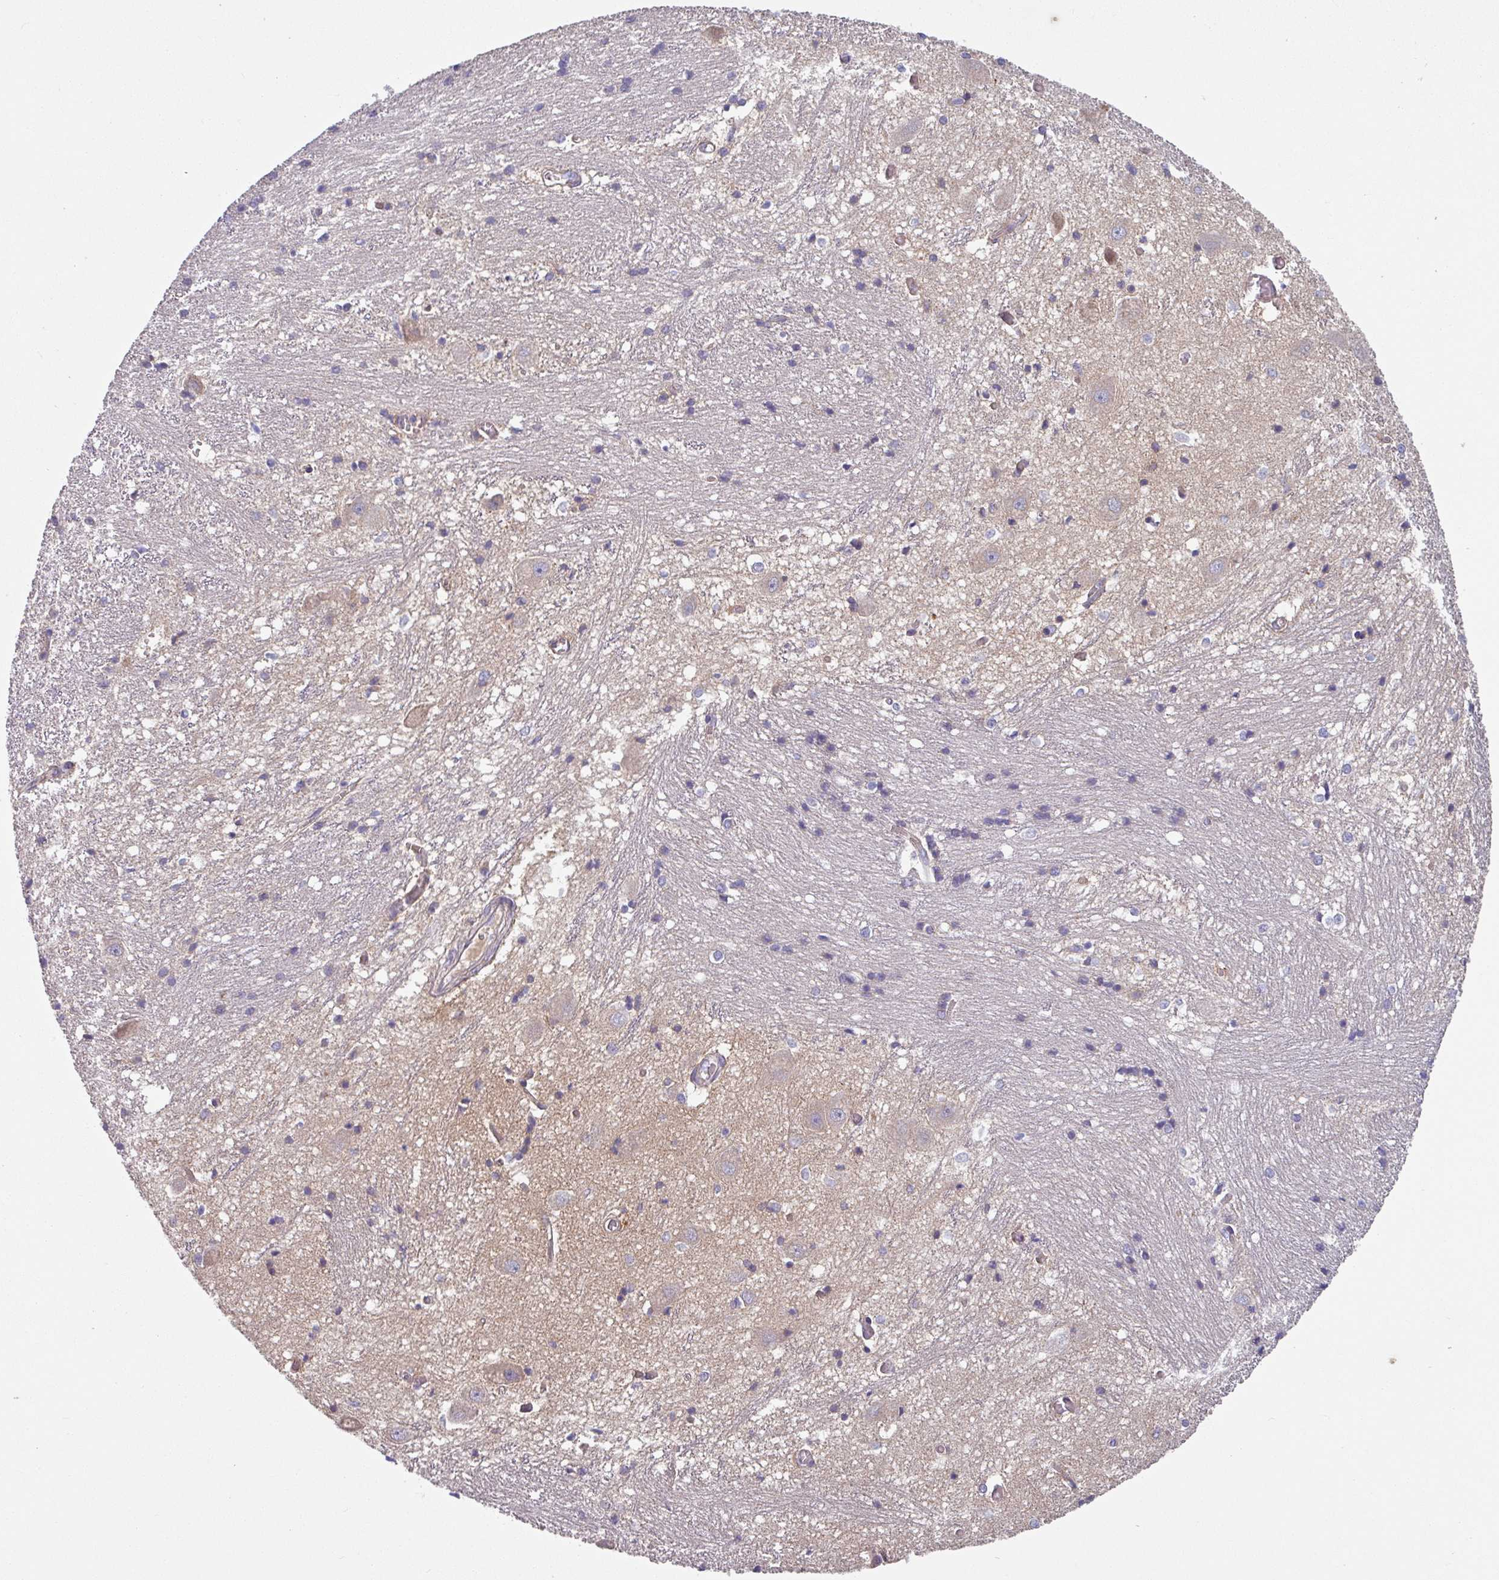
{"staining": {"intensity": "negative", "quantity": "none", "location": "none"}, "tissue": "caudate", "cell_type": "Glial cells", "image_type": "normal", "snomed": [{"axis": "morphology", "description": "Normal tissue, NOS"}, {"axis": "topography", "description": "Lateral ventricle wall"}], "caption": "Immunohistochemistry (IHC) micrograph of benign caudate: caudate stained with DAB exhibits no significant protein positivity in glial cells.", "gene": "TMEM132A", "patient": {"sex": "male", "age": 37}}